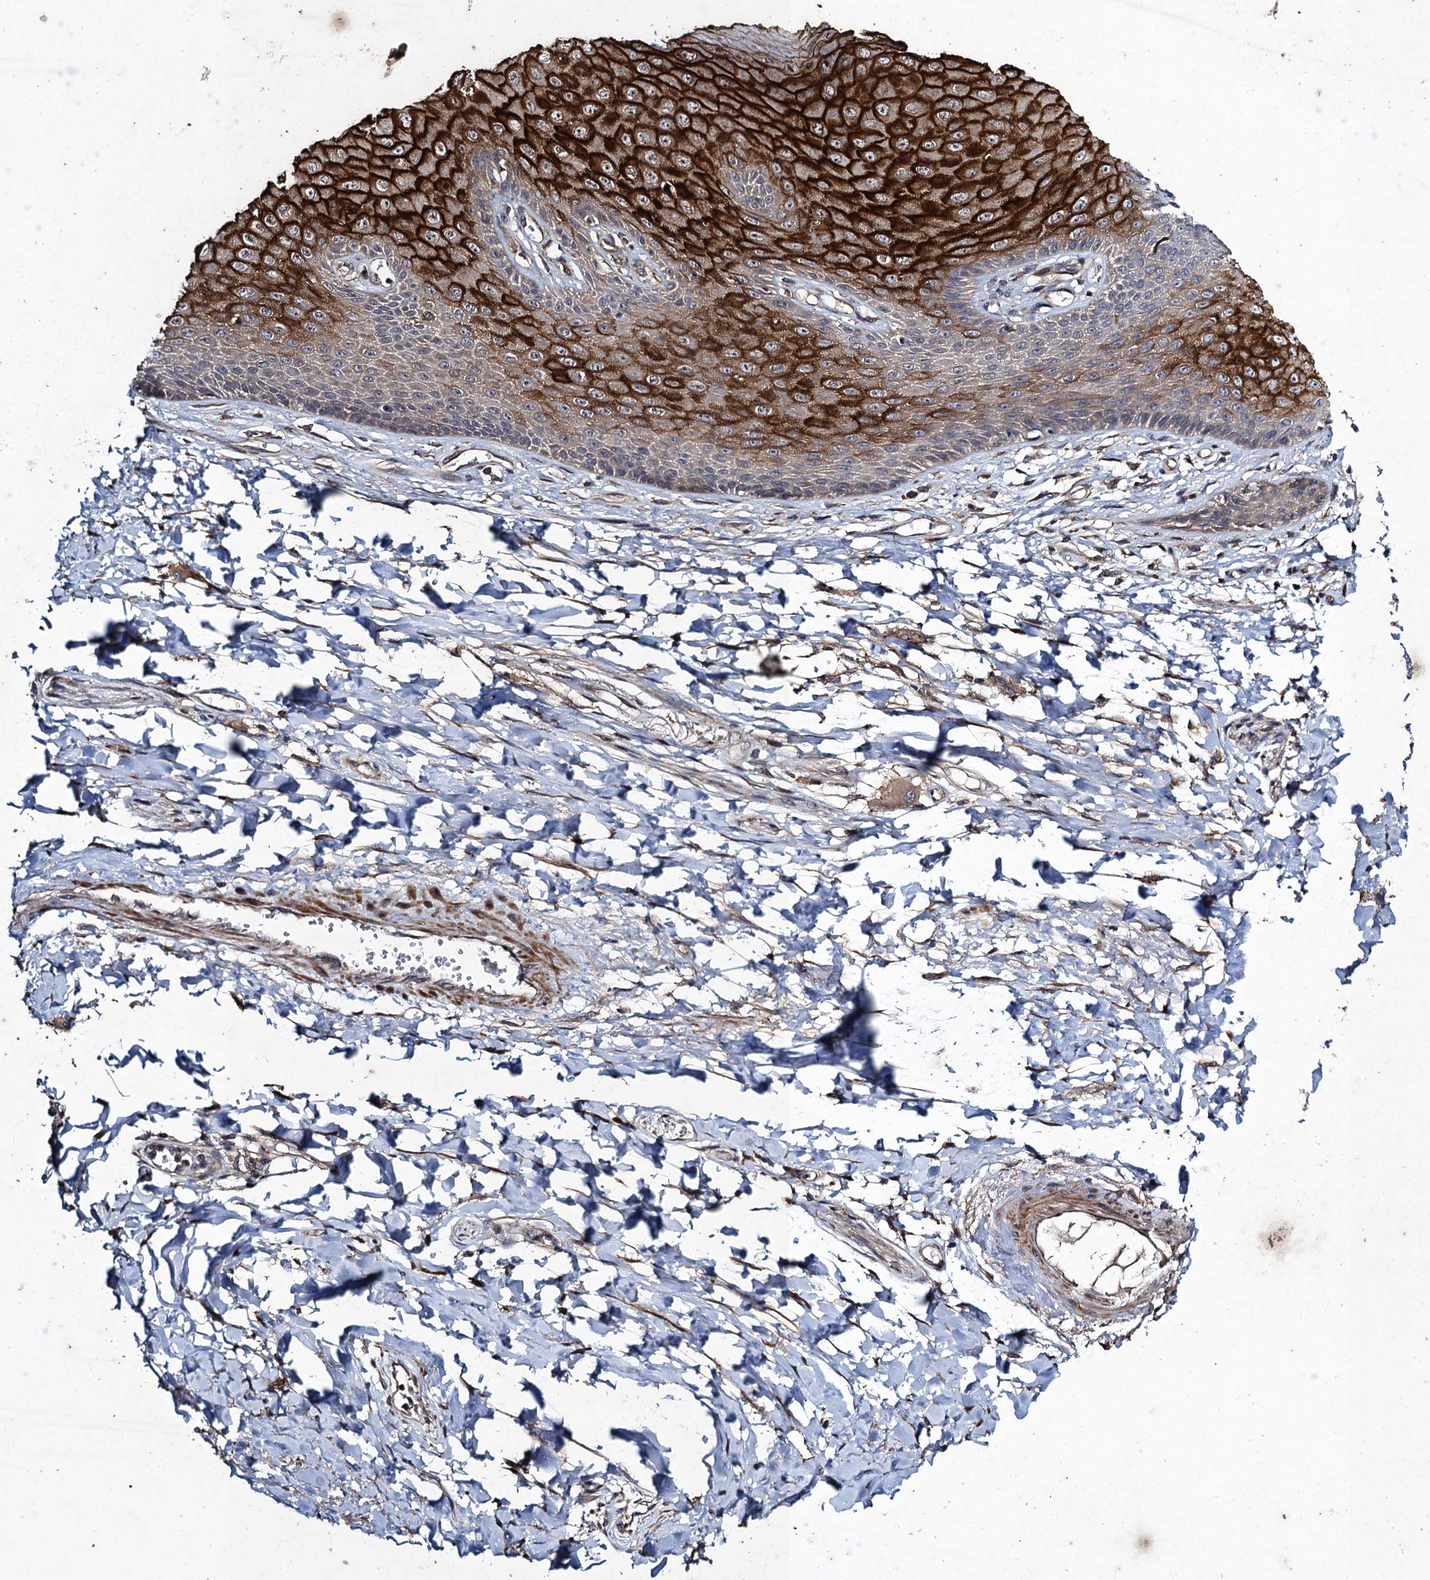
{"staining": {"intensity": "strong", "quantity": ">75%", "location": "cytoplasmic/membranous"}, "tissue": "skin", "cell_type": "Epidermal cells", "image_type": "normal", "snomed": [{"axis": "morphology", "description": "Normal tissue, NOS"}, {"axis": "topography", "description": "Anal"}], "caption": "Protein analysis of normal skin displays strong cytoplasmic/membranous expression in about >75% of epidermal cells.", "gene": "CNTN5", "patient": {"sex": "male", "age": 78}}